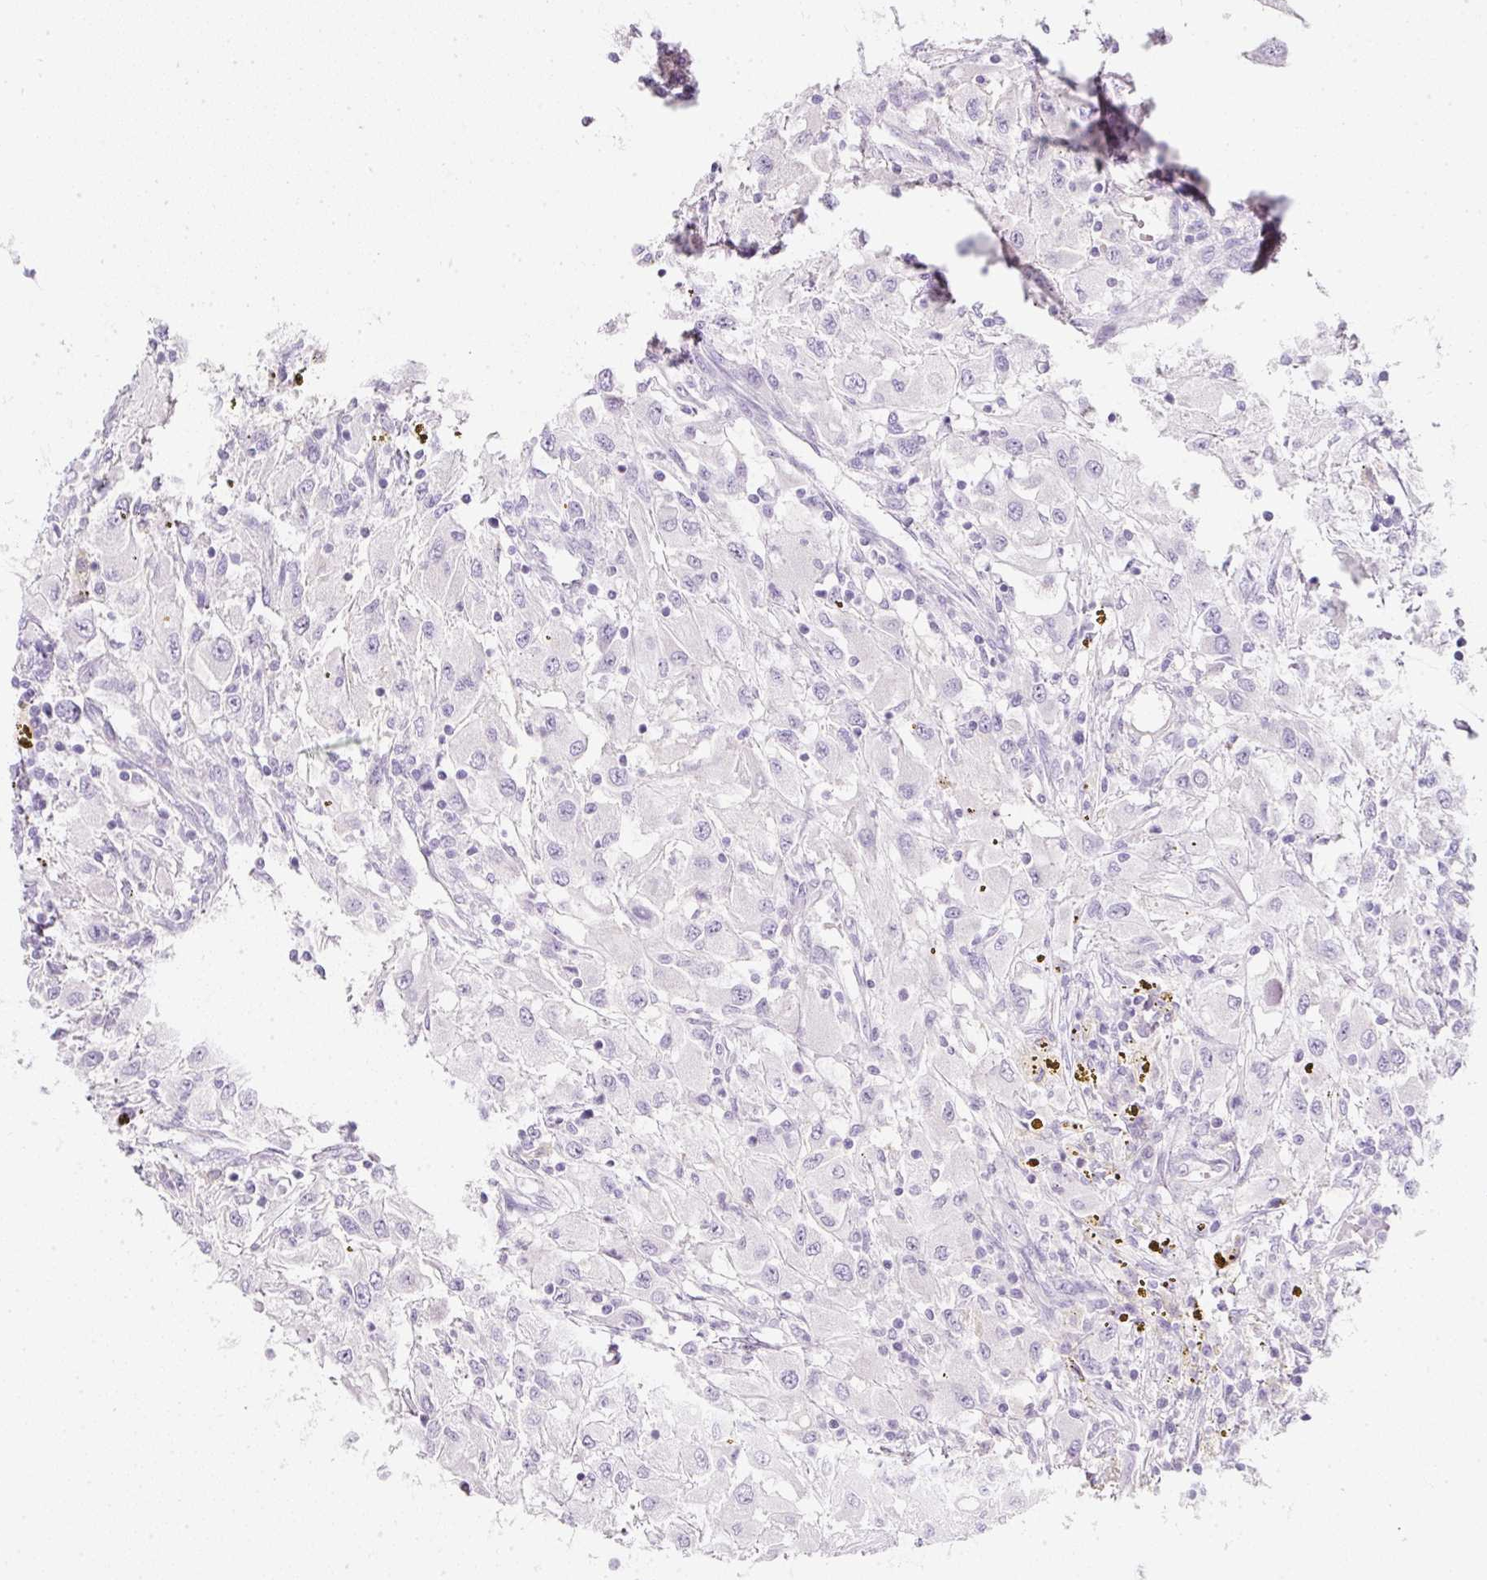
{"staining": {"intensity": "negative", "quantity": "none", "location": "none"}, "tissue": "renal cancer", "cell_type": "Tumor cells", "image_type": "cancer", "snomed": [{"axis": "morphology", "description": "Adenocarcinoma, NOS"}, {"axis": "topography", "description": "Kidney"}], "caption": "This is an immunohistochemistry micrograph of human adenocarcinoma (renal). There is no staining in tumor cells.", "gene": "SLC2A2", "patient": {"sex": "female", "age": 67}}